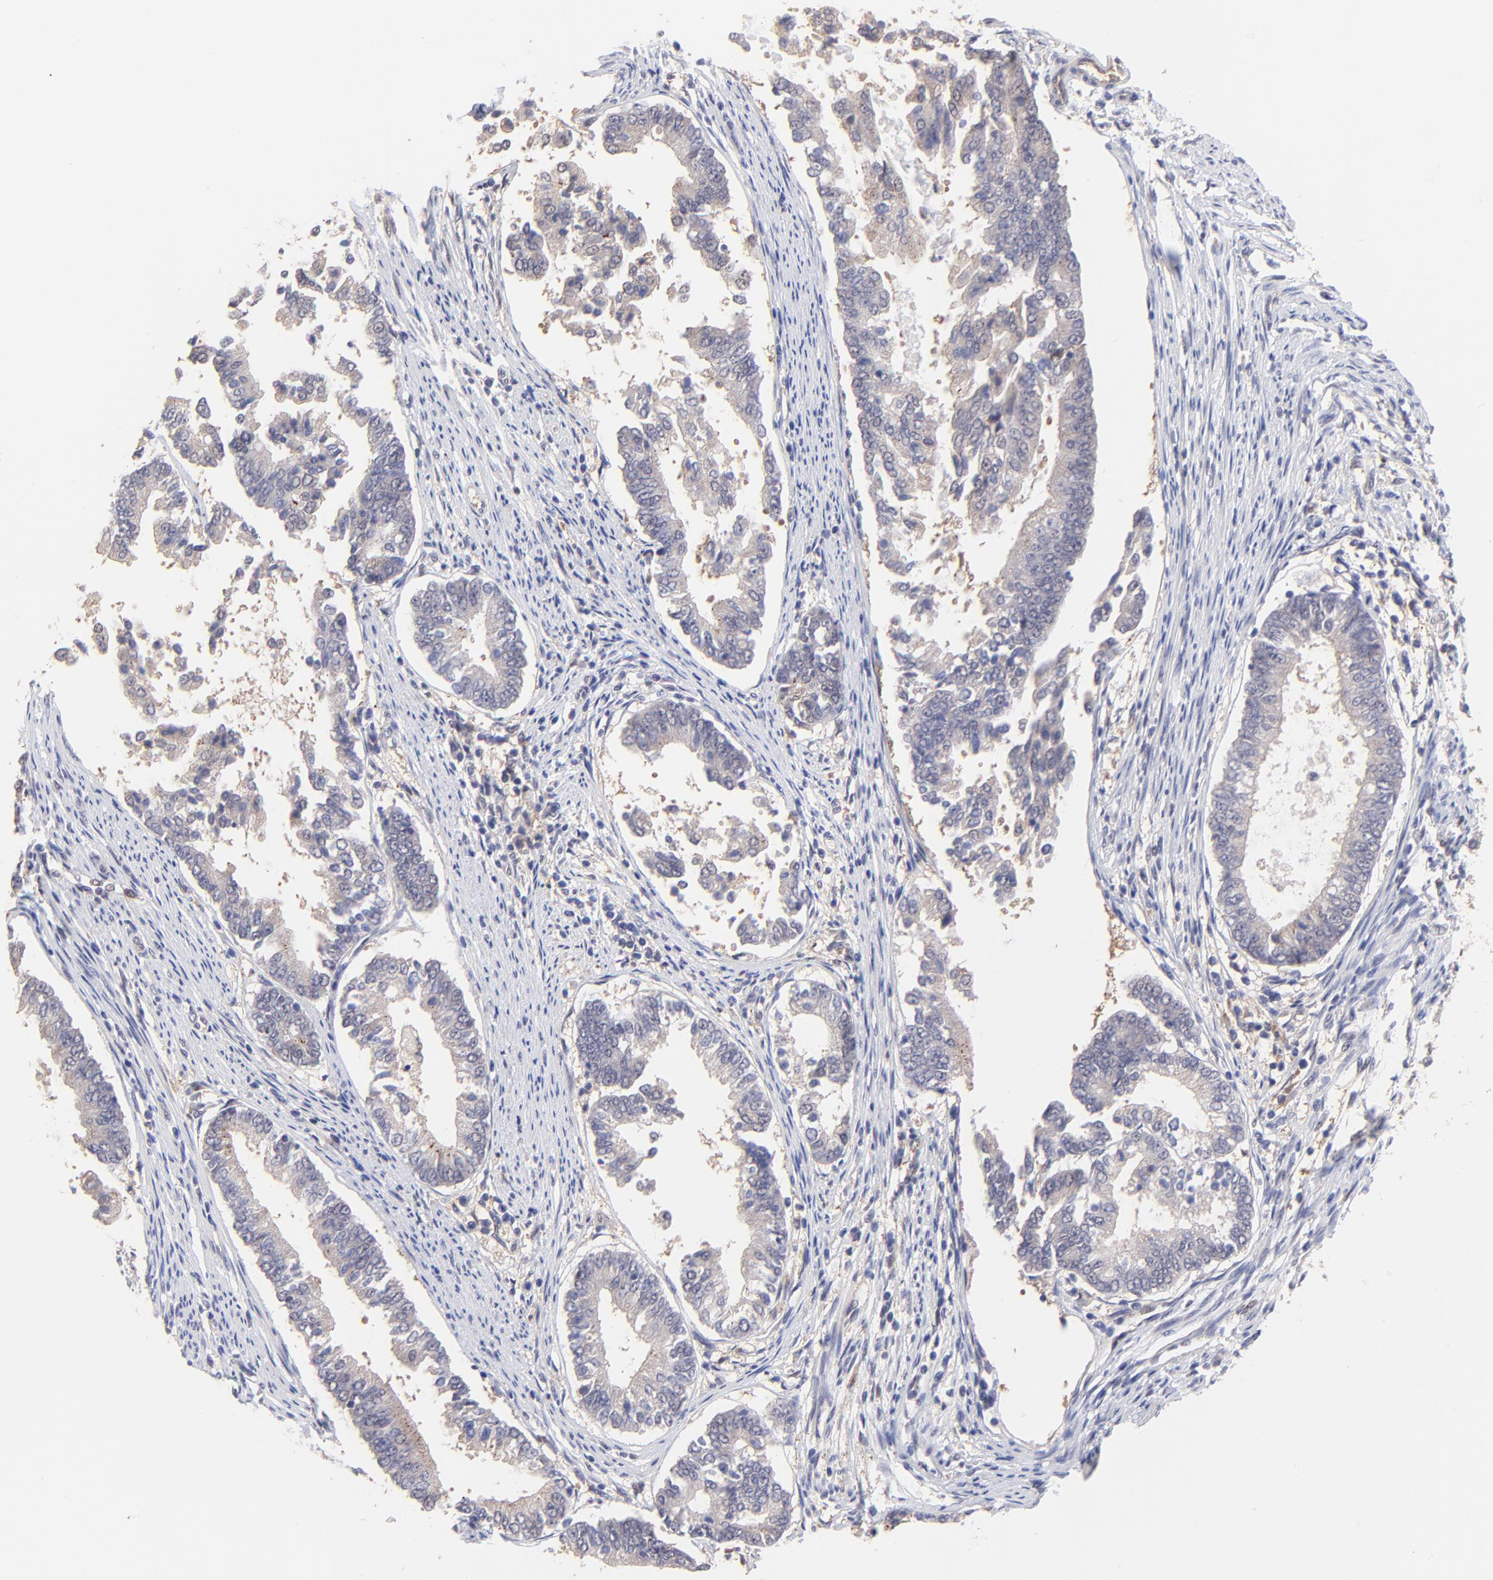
{"staining": {"intensity": "weak", "quantity": "25%-75%", "location": "cytoplasmic/membranous"}, "tissue": "endometrial cancer", "cell_type": "Tumor cells", "image_type": "cancer", "snomed": [{"axis": "morphology", "description": "Adenocarcinoma, NOS"}, {"axis": "topography", "description": "Endometrium"}], "caption": "Immunohistochemical staining of adenocarcinoma (endometrial) reveals low levels of weak cytoplasmic/membranous protein positivity in about 25%-75% of tumor cells.", "gene": "ZNF747", "patient": {"sex": "female", "age": 63}}